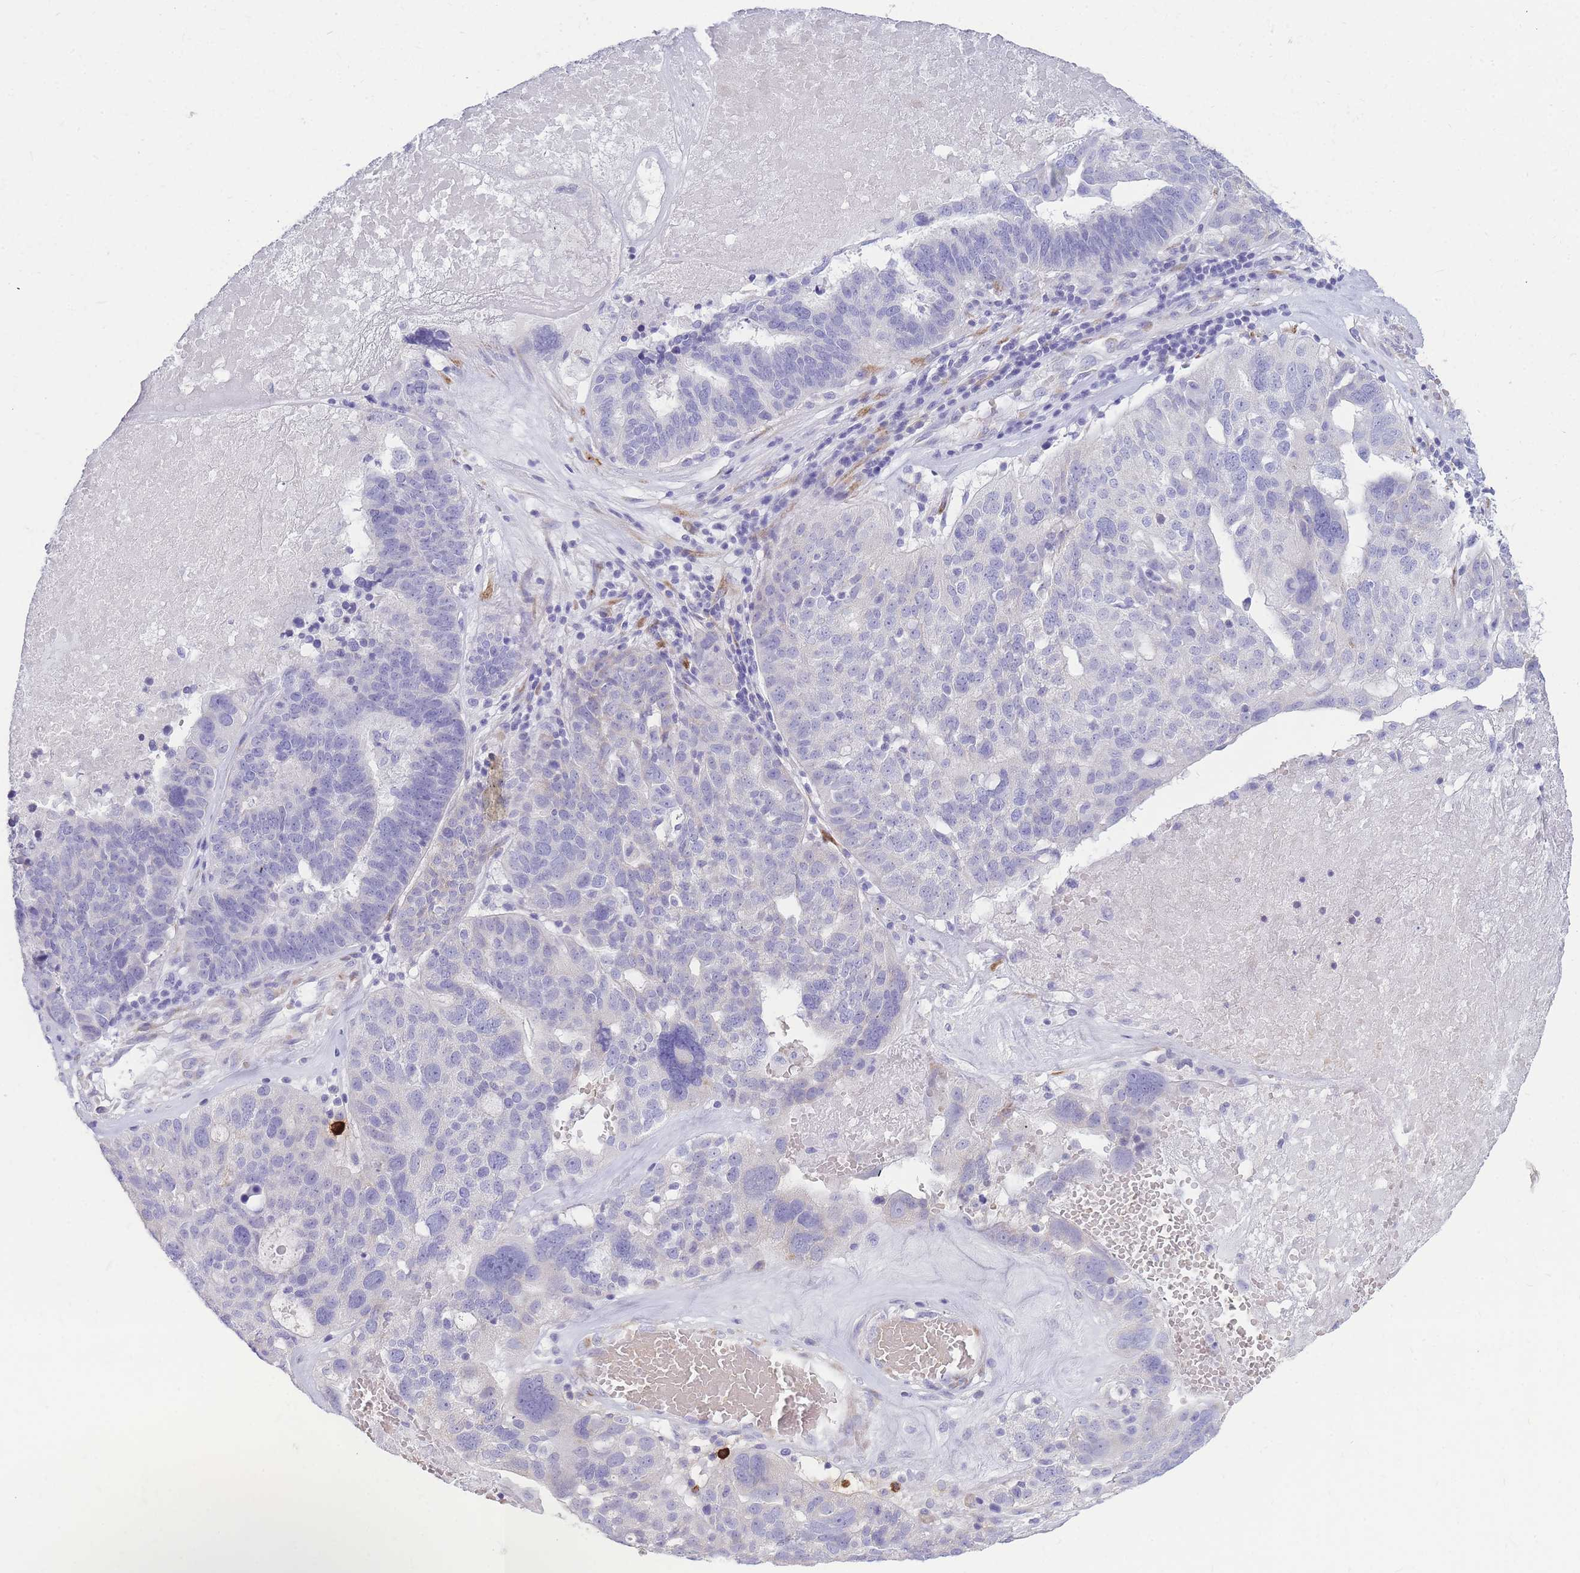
{"staining": {"intensity": "negative", "quantity": "none", "location": "none"}, "tissue": "ovarian cancer", "cell_type": "Tumor cells", "image_type": "cancer", "snomed": [{"axis": "morphology", "description": "Cystadenocarcinoma, serous, NOS"}, {"axis": "topography", "description": "Ovary"}], "caption": "DAB (3,3'-diaminobenzidine) immunohistochemical staining of serous cystadenocarcinoma (ovarian) displays no significant staining in tumor cells. The staining is performed using DAB (3,3'-diaminobenzidine) brown chromogen with nuclei counter-stained in using hematoxylin.", "gene": "TPSD1", "patient": {"sex": "female", "age": 59}}